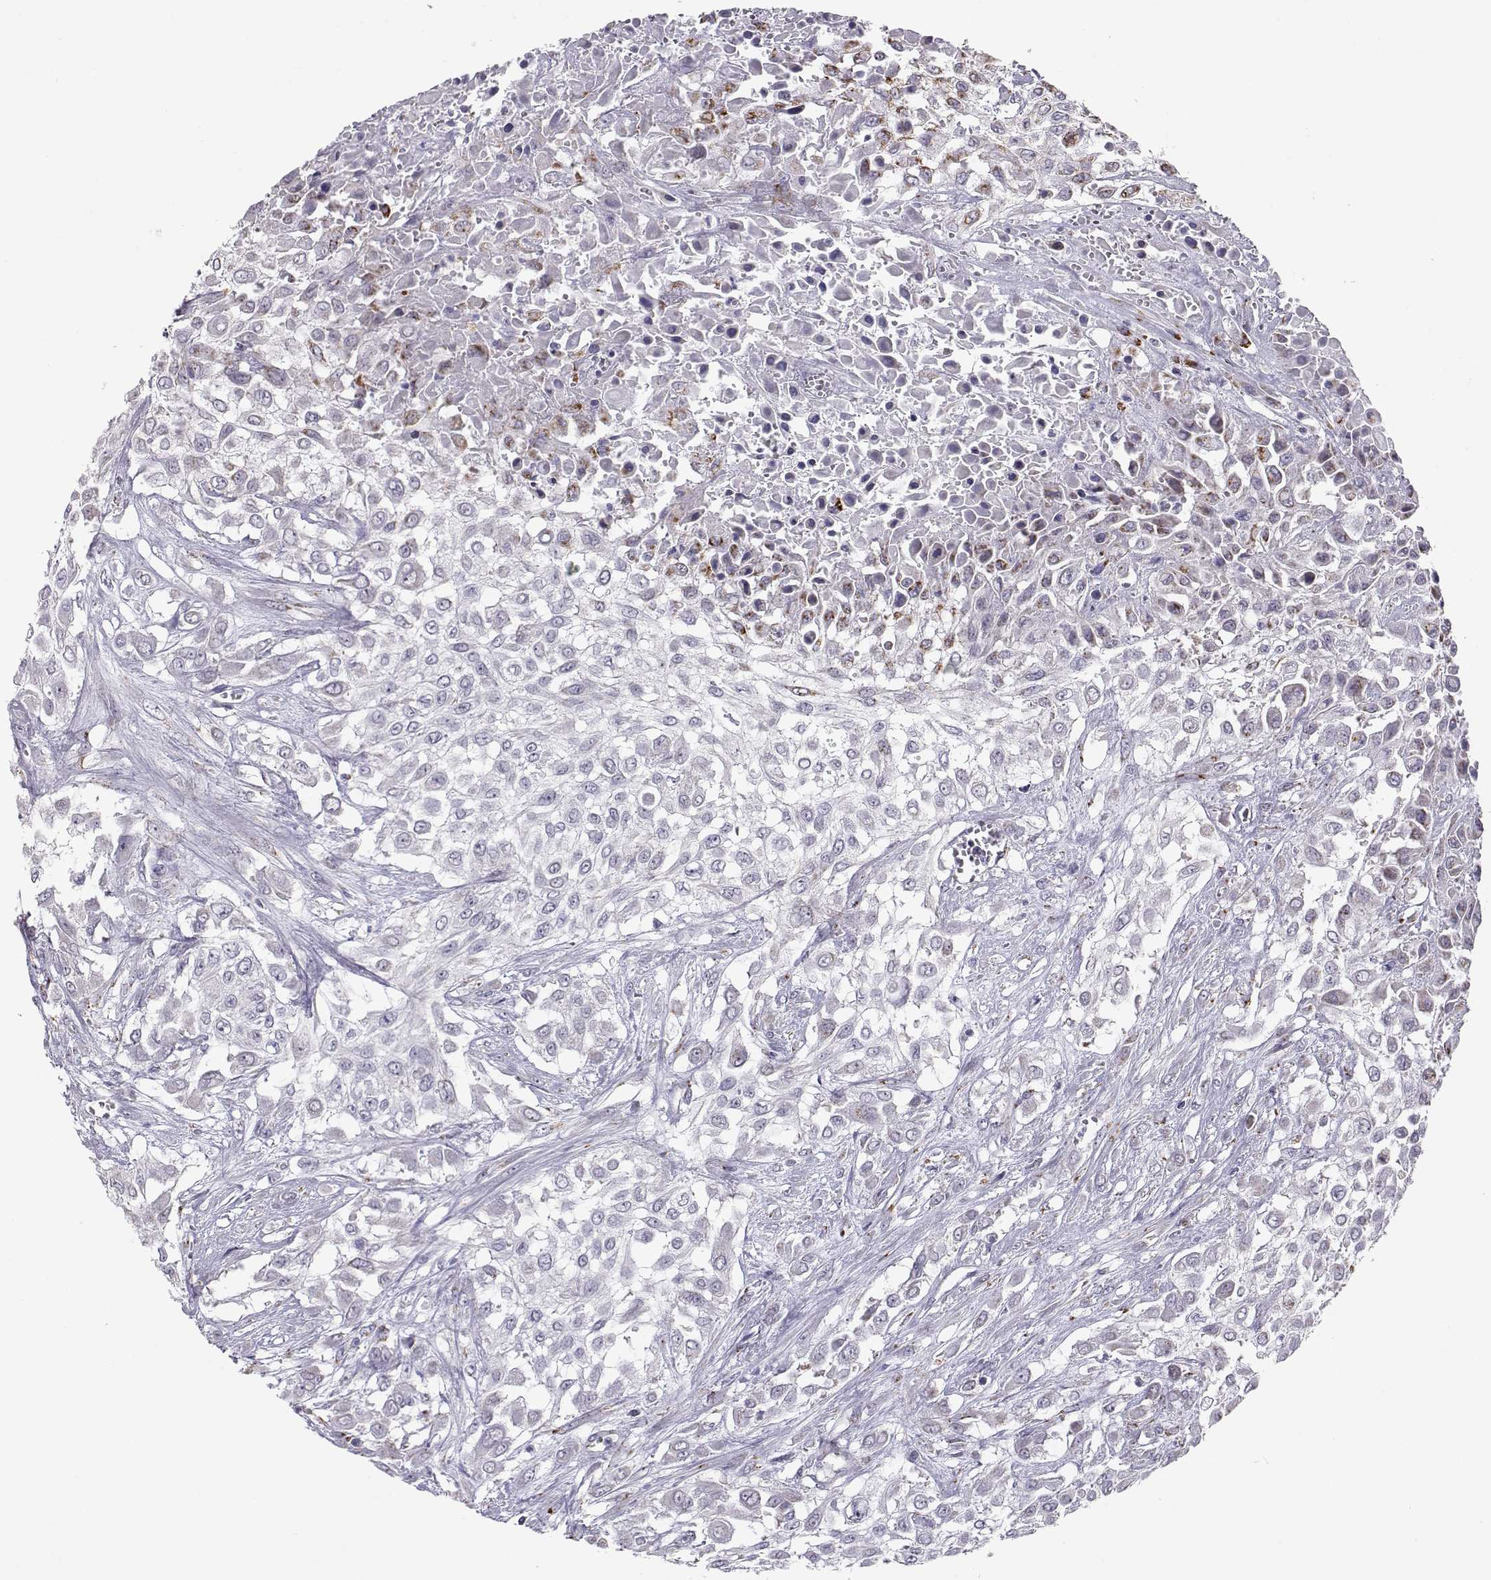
{"staining": {"intensity": "strong", "quantity": "<25%", "location": "cytoplasmic/membranous"}, "tissue": "urothelial cancer", "cell_type": "Tumor cells", "image_type": "cancer", "snomed": [{"axis": "morphology", "description": "Urothelial carcinoma, High grade"}, {"axis": "topography", "description": "Urinary bladder"}], "caption": "The image reveals staining of urothelial cancer, revealing strong cytoplasmic/membranous protein staining (brown color) within tumor cells.", "gene": "NPVF", "patient": {"sex": "male", "age": 57}}